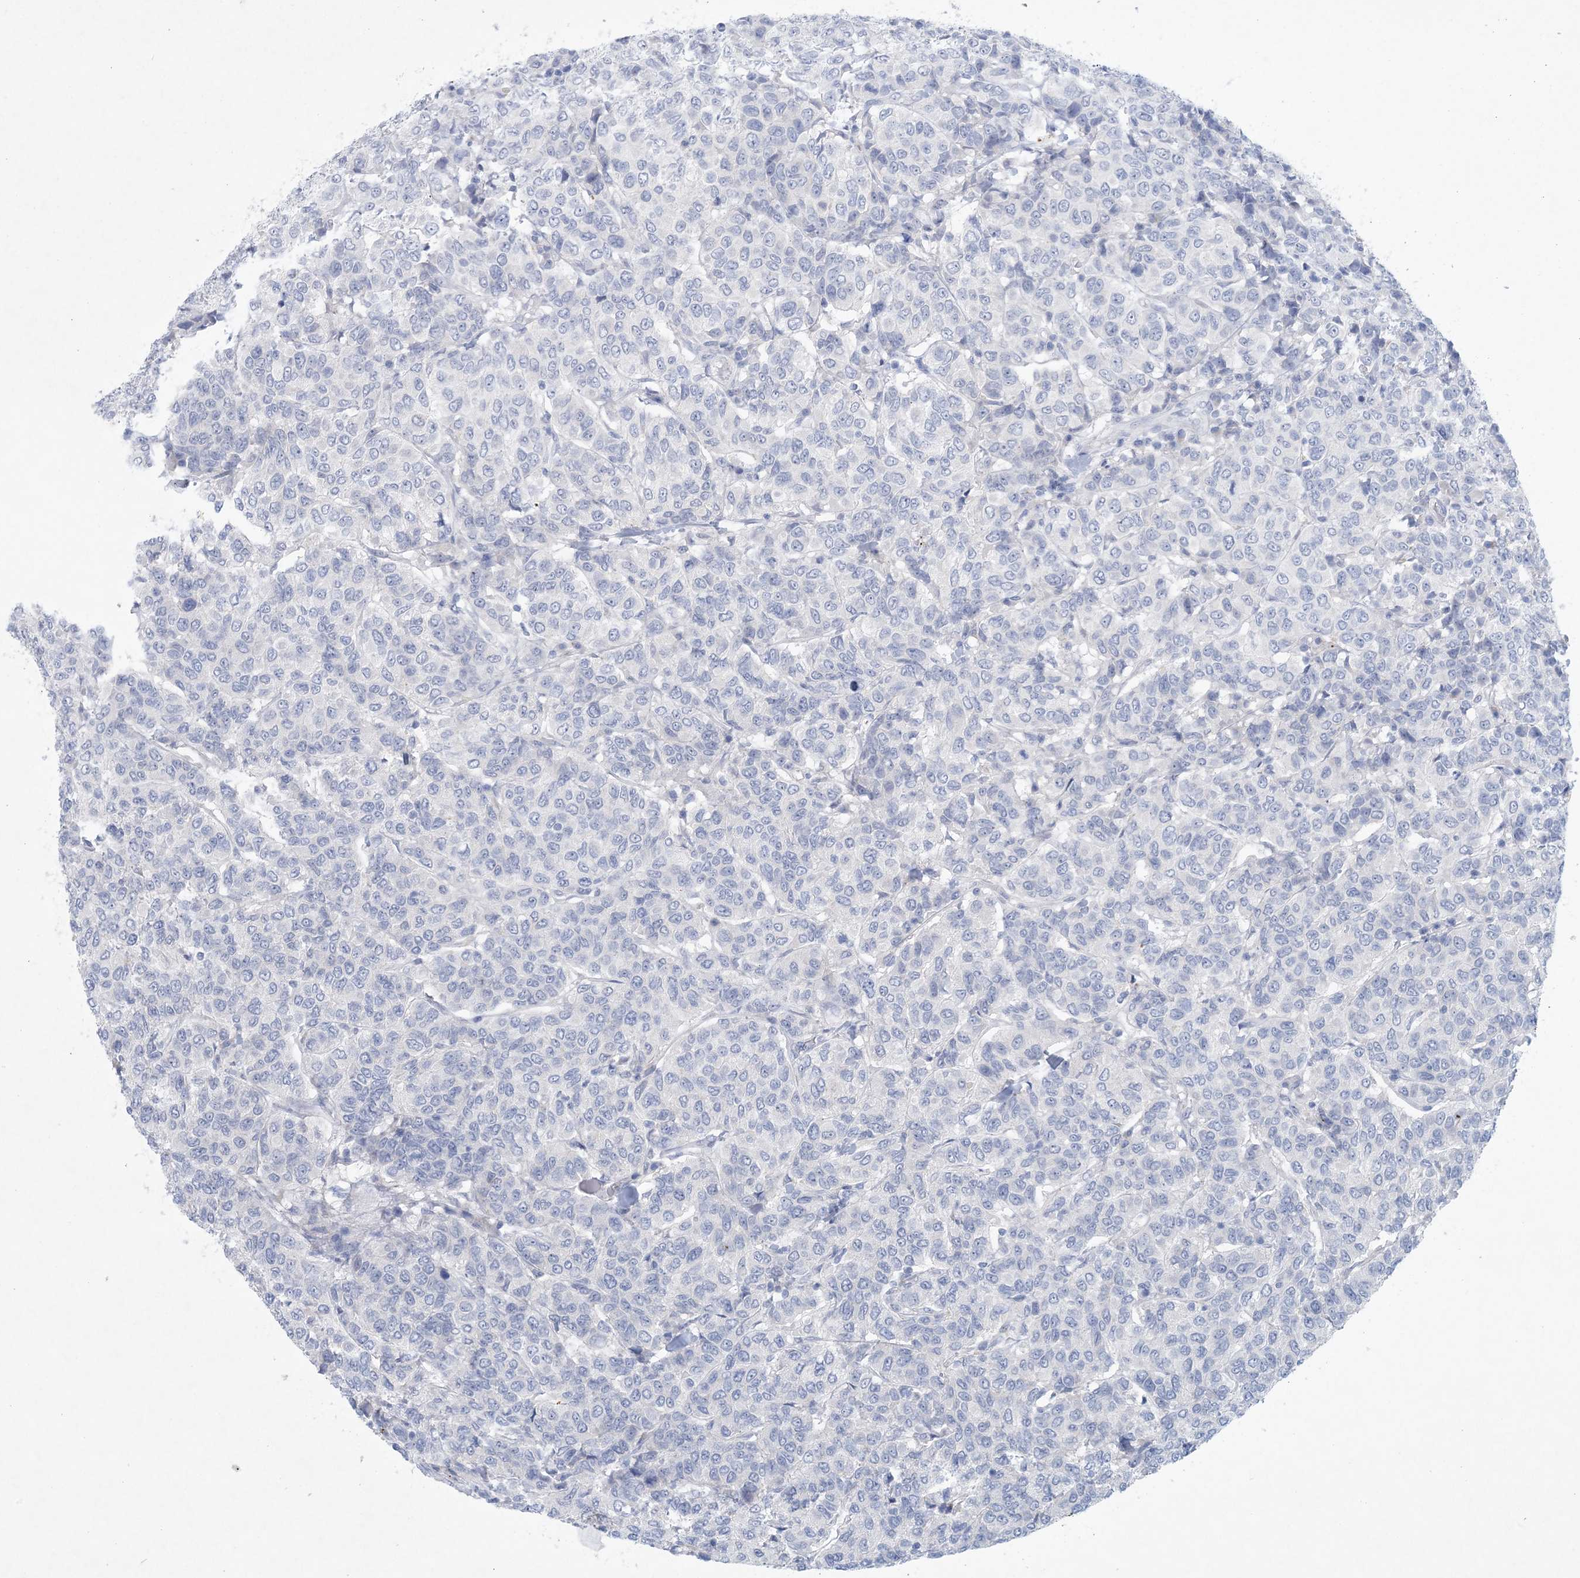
{"staining": {"intensity": "negative", "quantity": "none", "location": "none"}, "tissue": "breast cancer", "cell_type": "Tumor cells", "image_type": "cancer", "snomed": [{"axis": "morphology", "description": "Duct carcinoma"}, {"axis": "topography", "description": "Breast"}], "caption": "Tumor cells show no significant expression in breast cancer. (DAB IHC visualized using brightfield microscopy, high magnification).", "gene": "GABRG1", "patient": {"sex": "female", "age": 55}}